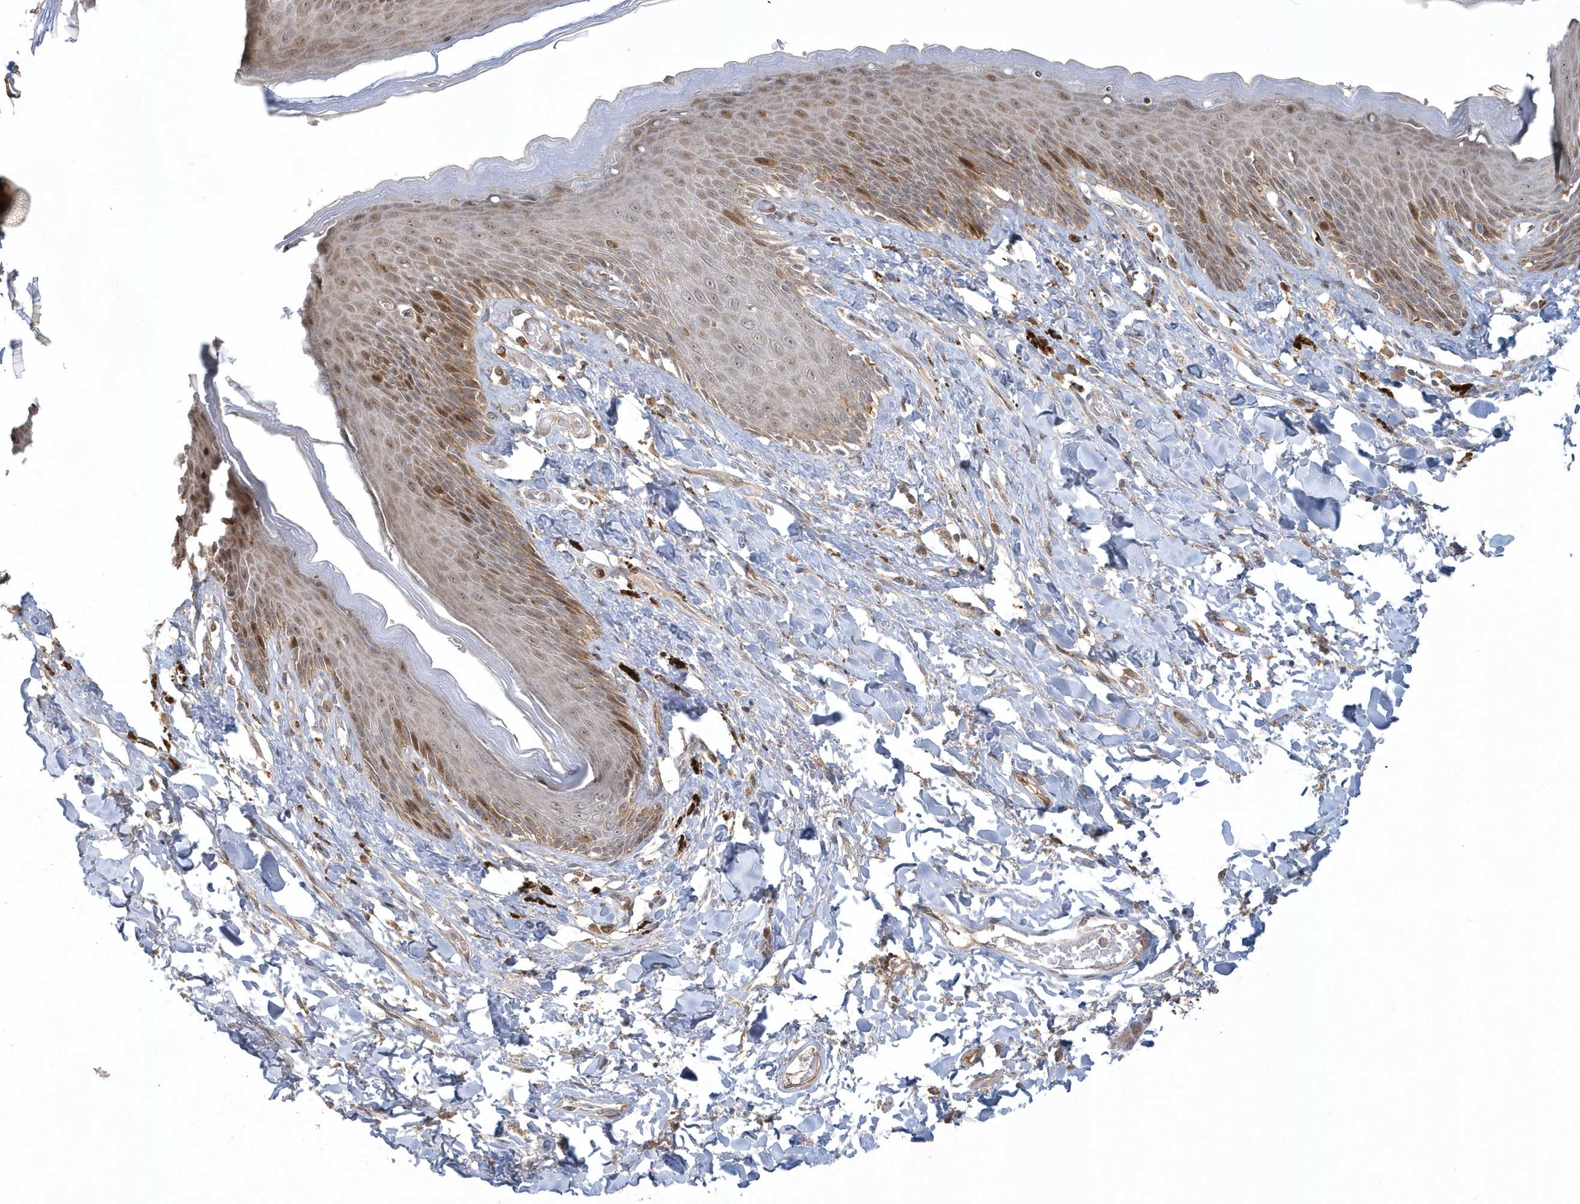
{"staining": {"intensity": "moderate", "quantity": "<25%", "location": "cytoplasmic/membranous,nuclear"}, "tissue": "skin", "cell_type": "Epidermal cells", "image_type": "normal", "snomed": [{"axis": "morphology", "description": "Normal tissue, NOS"}, {"axis": "topography", "description": "Anal"}], "caption": "A brown stain shows moderate cytoplasmic/membranous,nuclear positivity of a protein in epidermal cells of benign skin.", "gene": "TRAIP", "patient": {"sex": "female", "age": 78}}